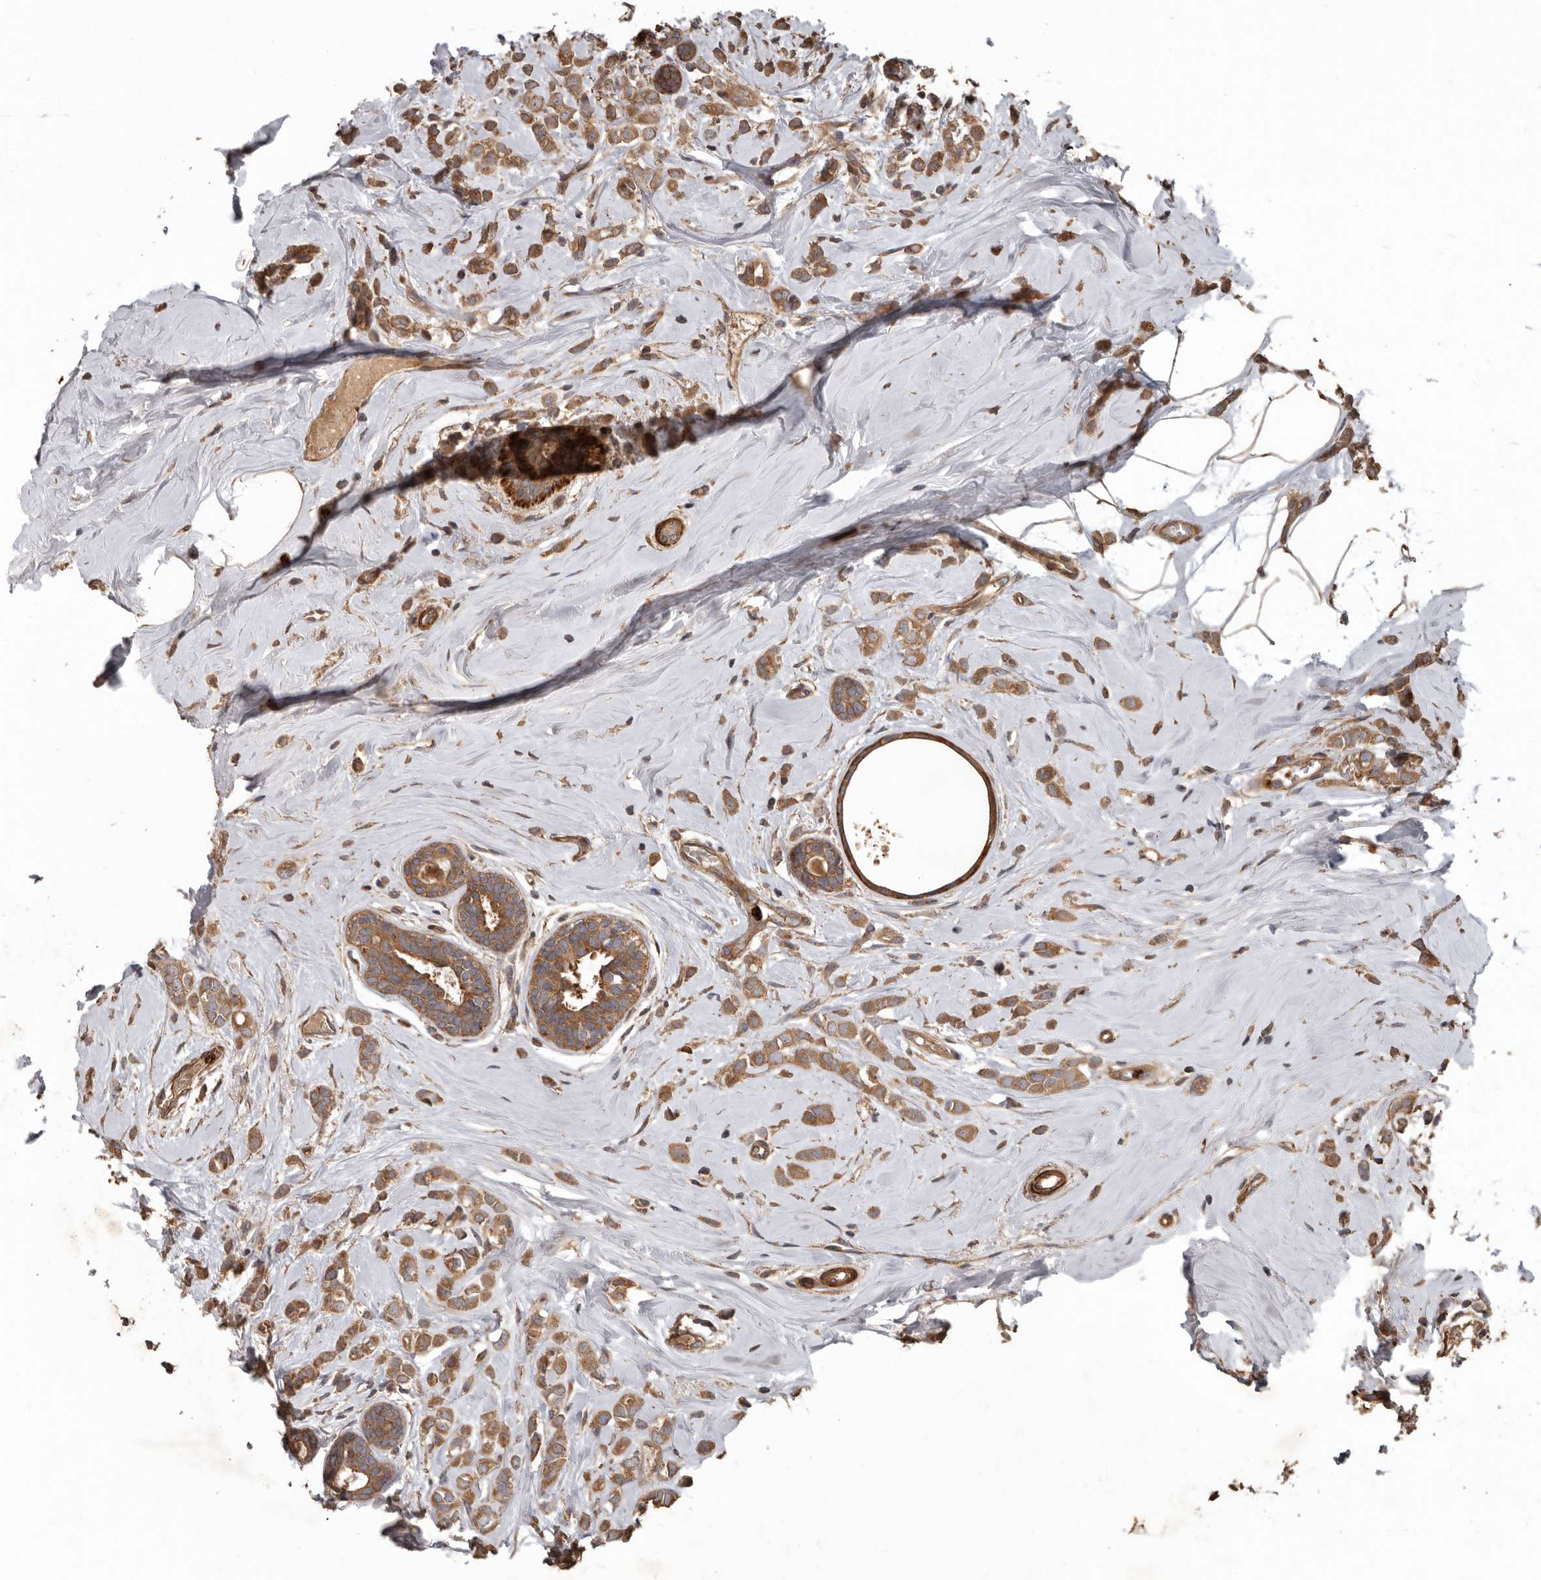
{"staining": {"intensity": "moderate", "quantity": ">75%", "location": "cytoplasmic/membranous"}, "tissue": "breast cancer", "cell_type": "Tumor cells", "image_type": "cancer", "snomed": [{"axis": "morphology", "description": "Lobular carcinoma"}, {"axis": "topography", "description": "Breast"}], "caption": "This histopathology image exhibits immunohistochemistry staining of breast lobular carcinoma, with medium moderate cytoplasmic/membranous staining in about >75% of tumor cells.", "gene": "ARHGEF5", "patient": {"sex": "female", "age": 47}}